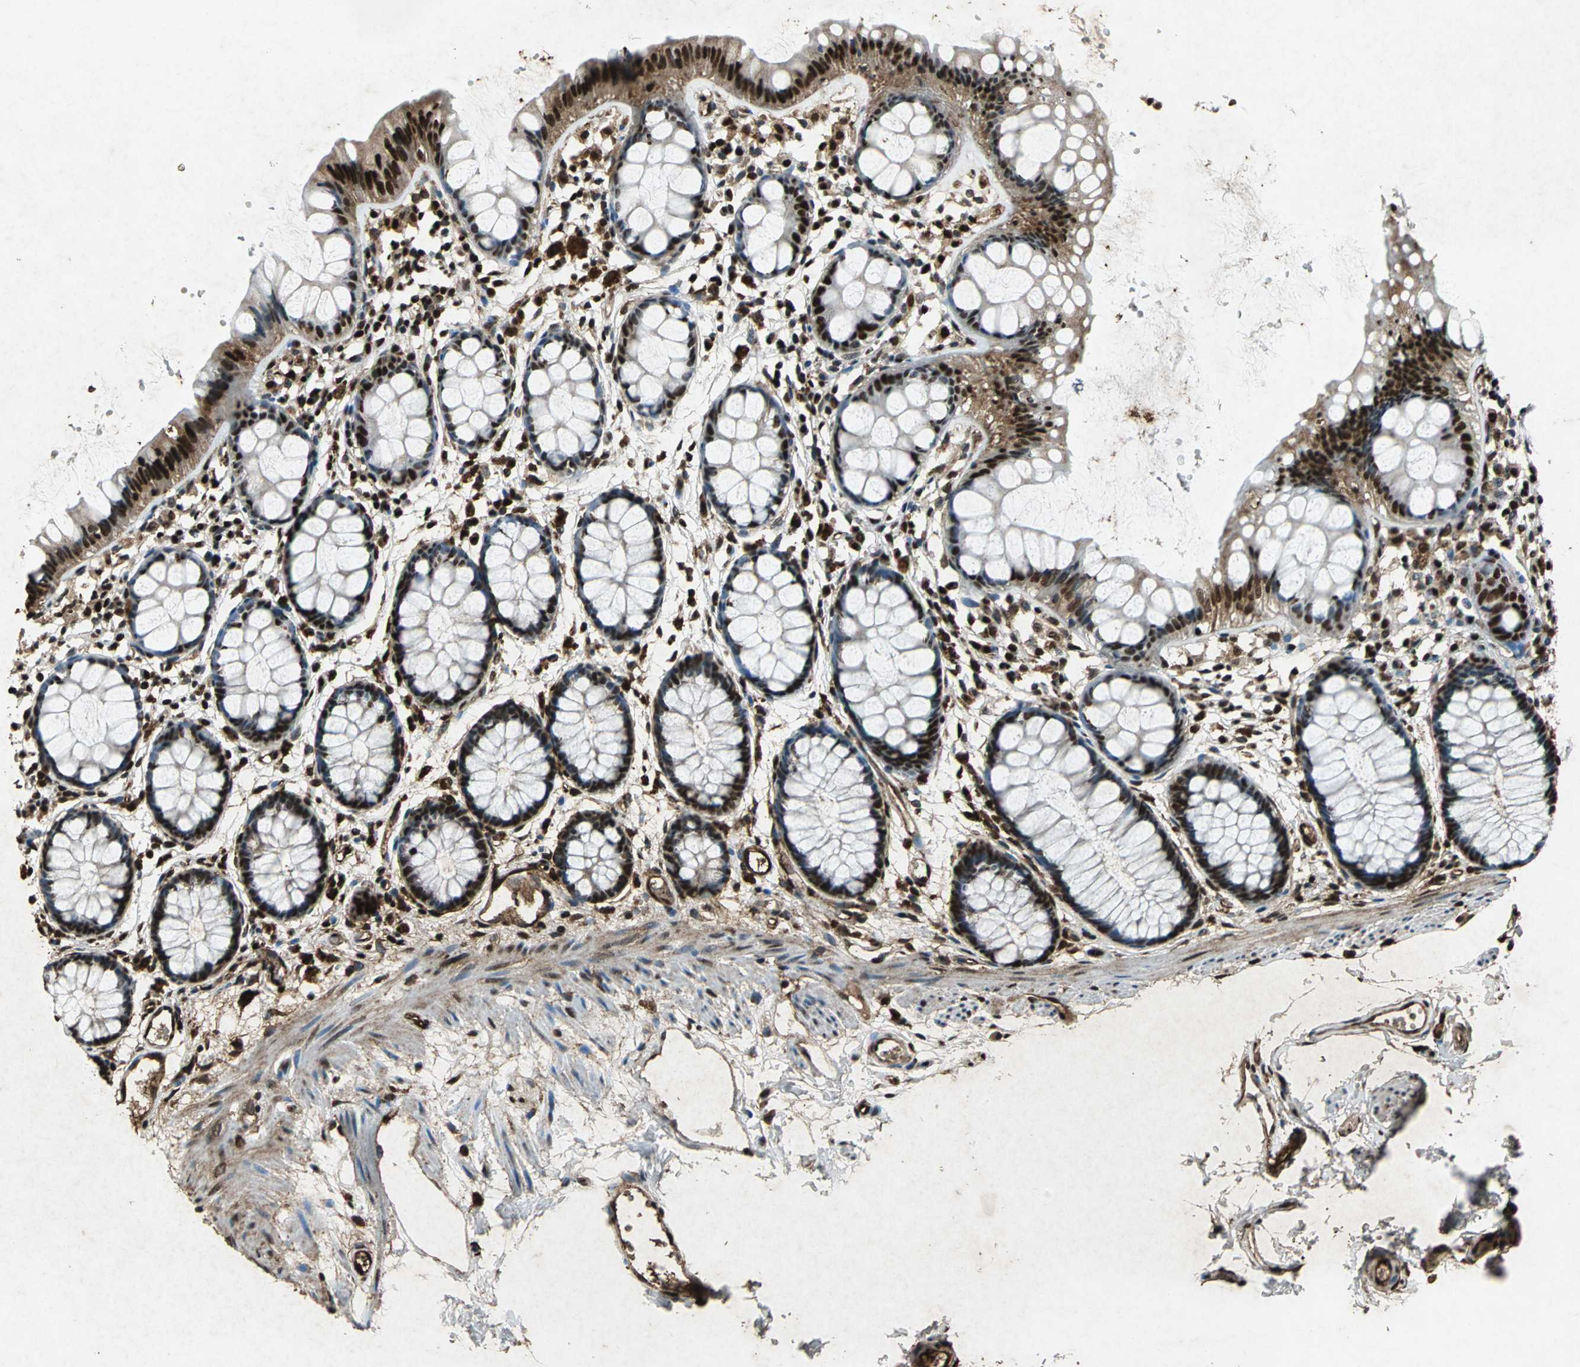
{"staining": {"intensity": "strong", "quantity": "25%-75%", "location": "nuclear"}, "tissue": "rectum", "cell_type": "Glandular cells", "image_type": "normal", "snomed": [{"axis": "morphology", "description": "Normal tissue, NOS"}, {"axis": "topography", "description": "Rectum"}], "caption": "Rectum stained for a protein (brown) displays strong nuclear positive staining in about 25%-75% of glandular cells.", "gene": "ANP32A", "patient": {"sex": "female", "age": 66}}